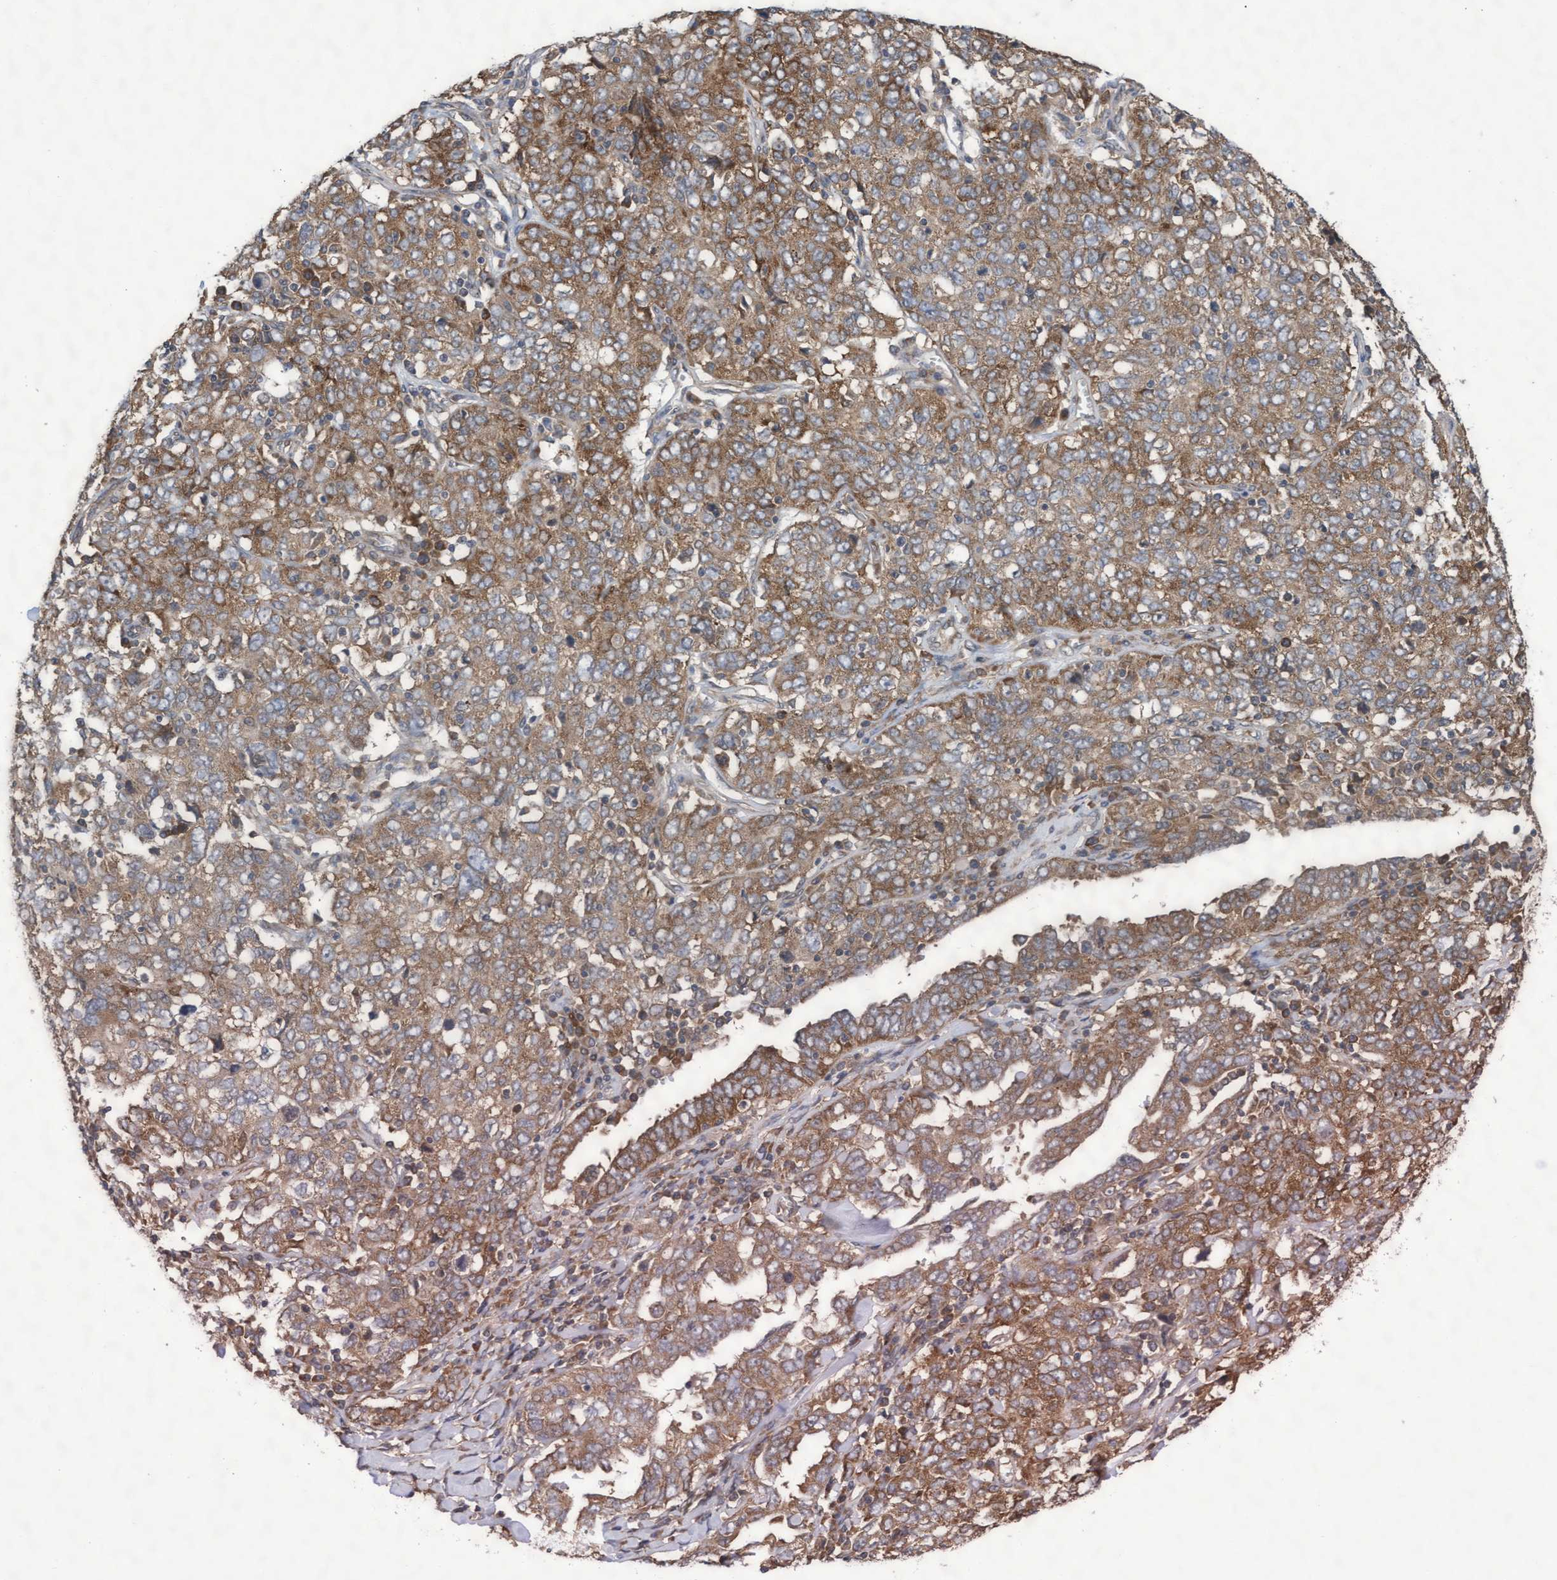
{"staining": {"intensity": "moderate", "quantity": ">75%", "location": "cytoplasmic/membranous"}, "tissue": "ovarian cancer", "cell_type": "Tumor cells", "image_type": "cancer", "snomed": [{"axis": "morphology", "description": "Carcinoma, endometroid"}, {"axis": "topography", "description": "Ovary"}], "caption": "Ovarian cancer stained for a protein (brown) shows moderate cytoplasmic/membranous positive positivity in about >75% of tumor cells.", "gene": "ABCF2", "patient": {"sex": "female", "age": 62}}